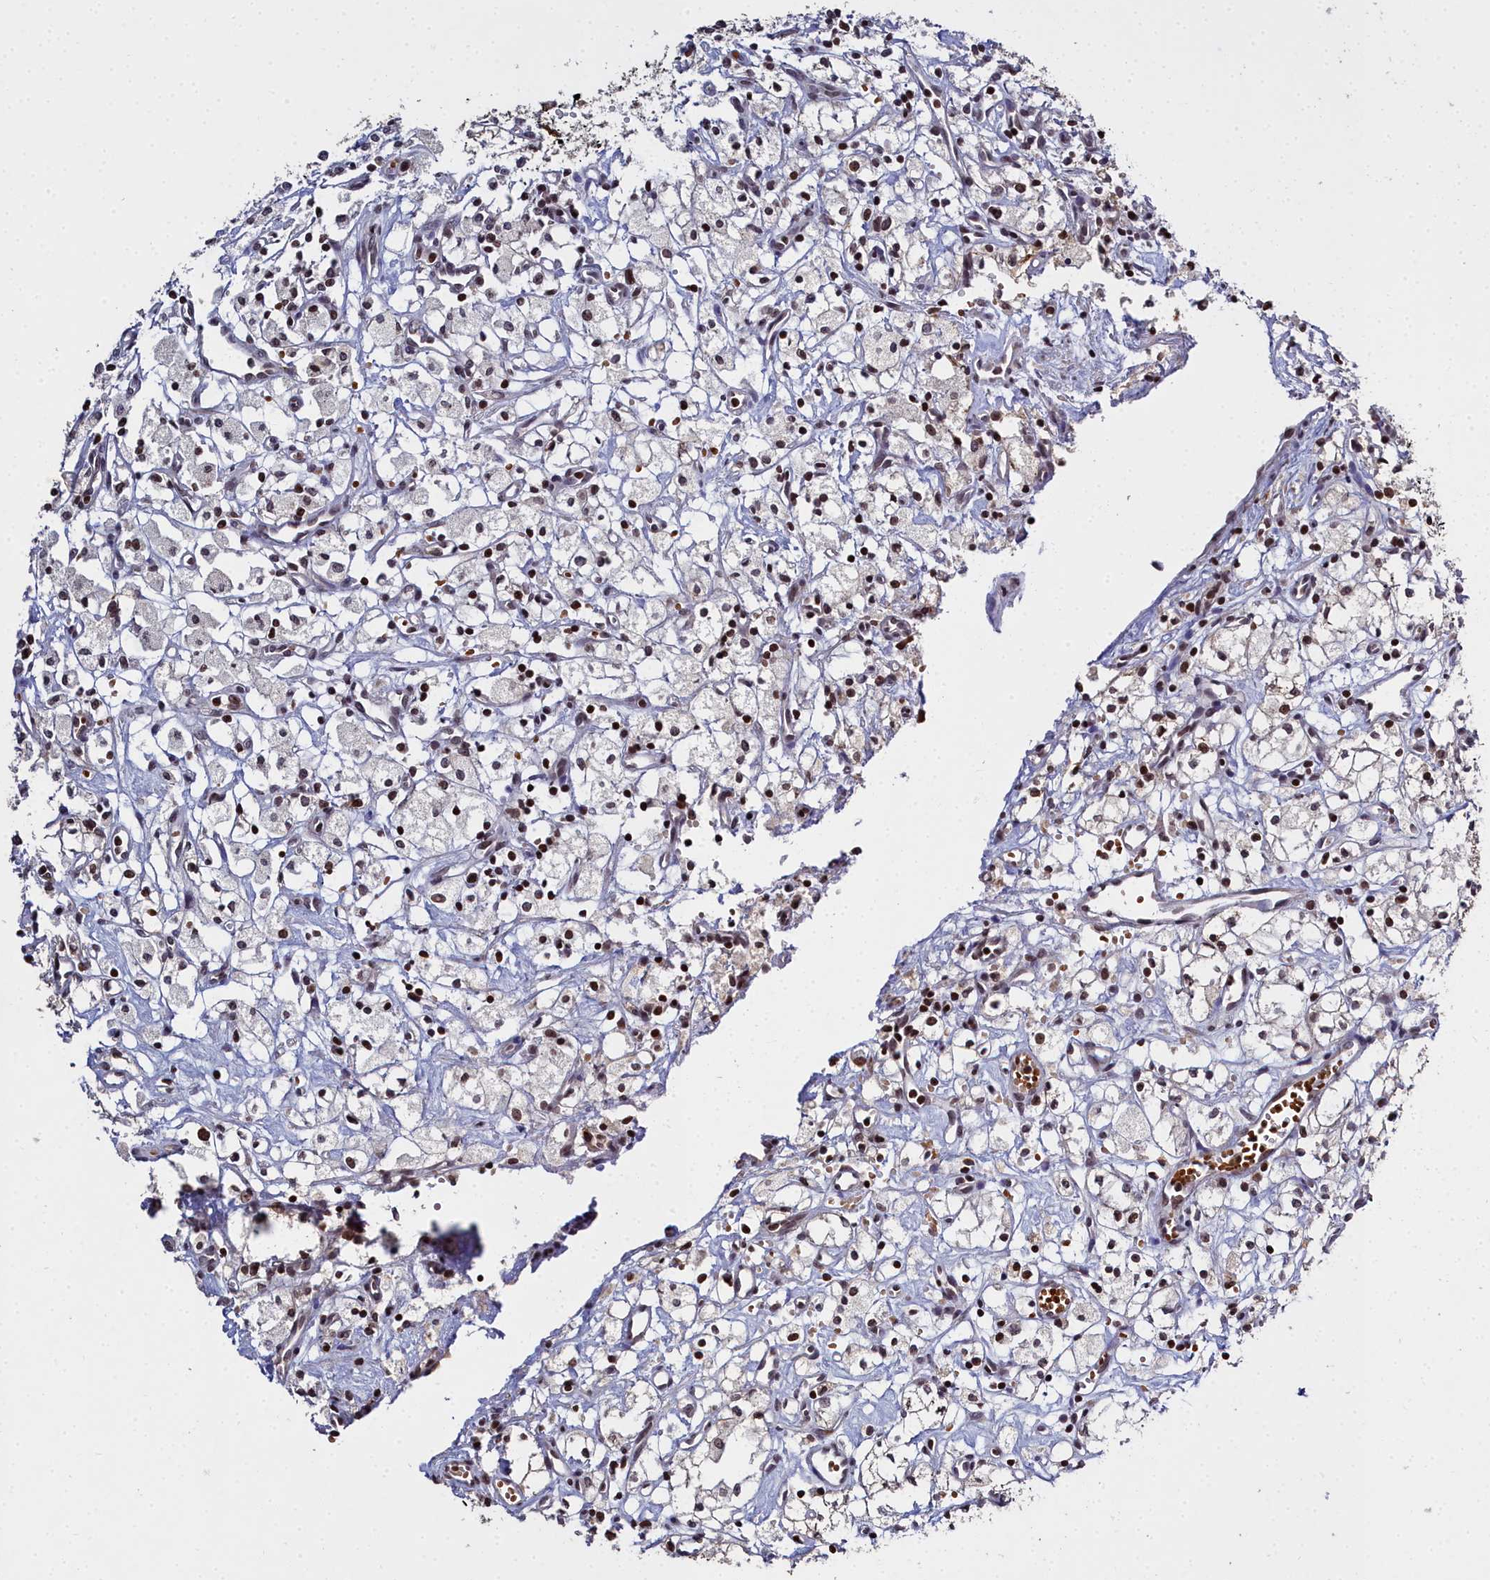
{"staining": {"intensity": "weak", "quantity": ">75%", "location": "nuclear"}, "tissue": "renal cancer", "cell_type": "Tumor cells", "image_type": "cancer", "snomed": [{"axis": "morphology", "description": "Adenocarcinoma, NOS"}, {"axis": "topography", "description": "Kidney"}], "caption": "Protein staining displays weak nuclear expression in about >75% of tumor cells in adenocarcinoma (renal).", "gene": "FZD4", "patient": {"sex": "male", "age": 59}}